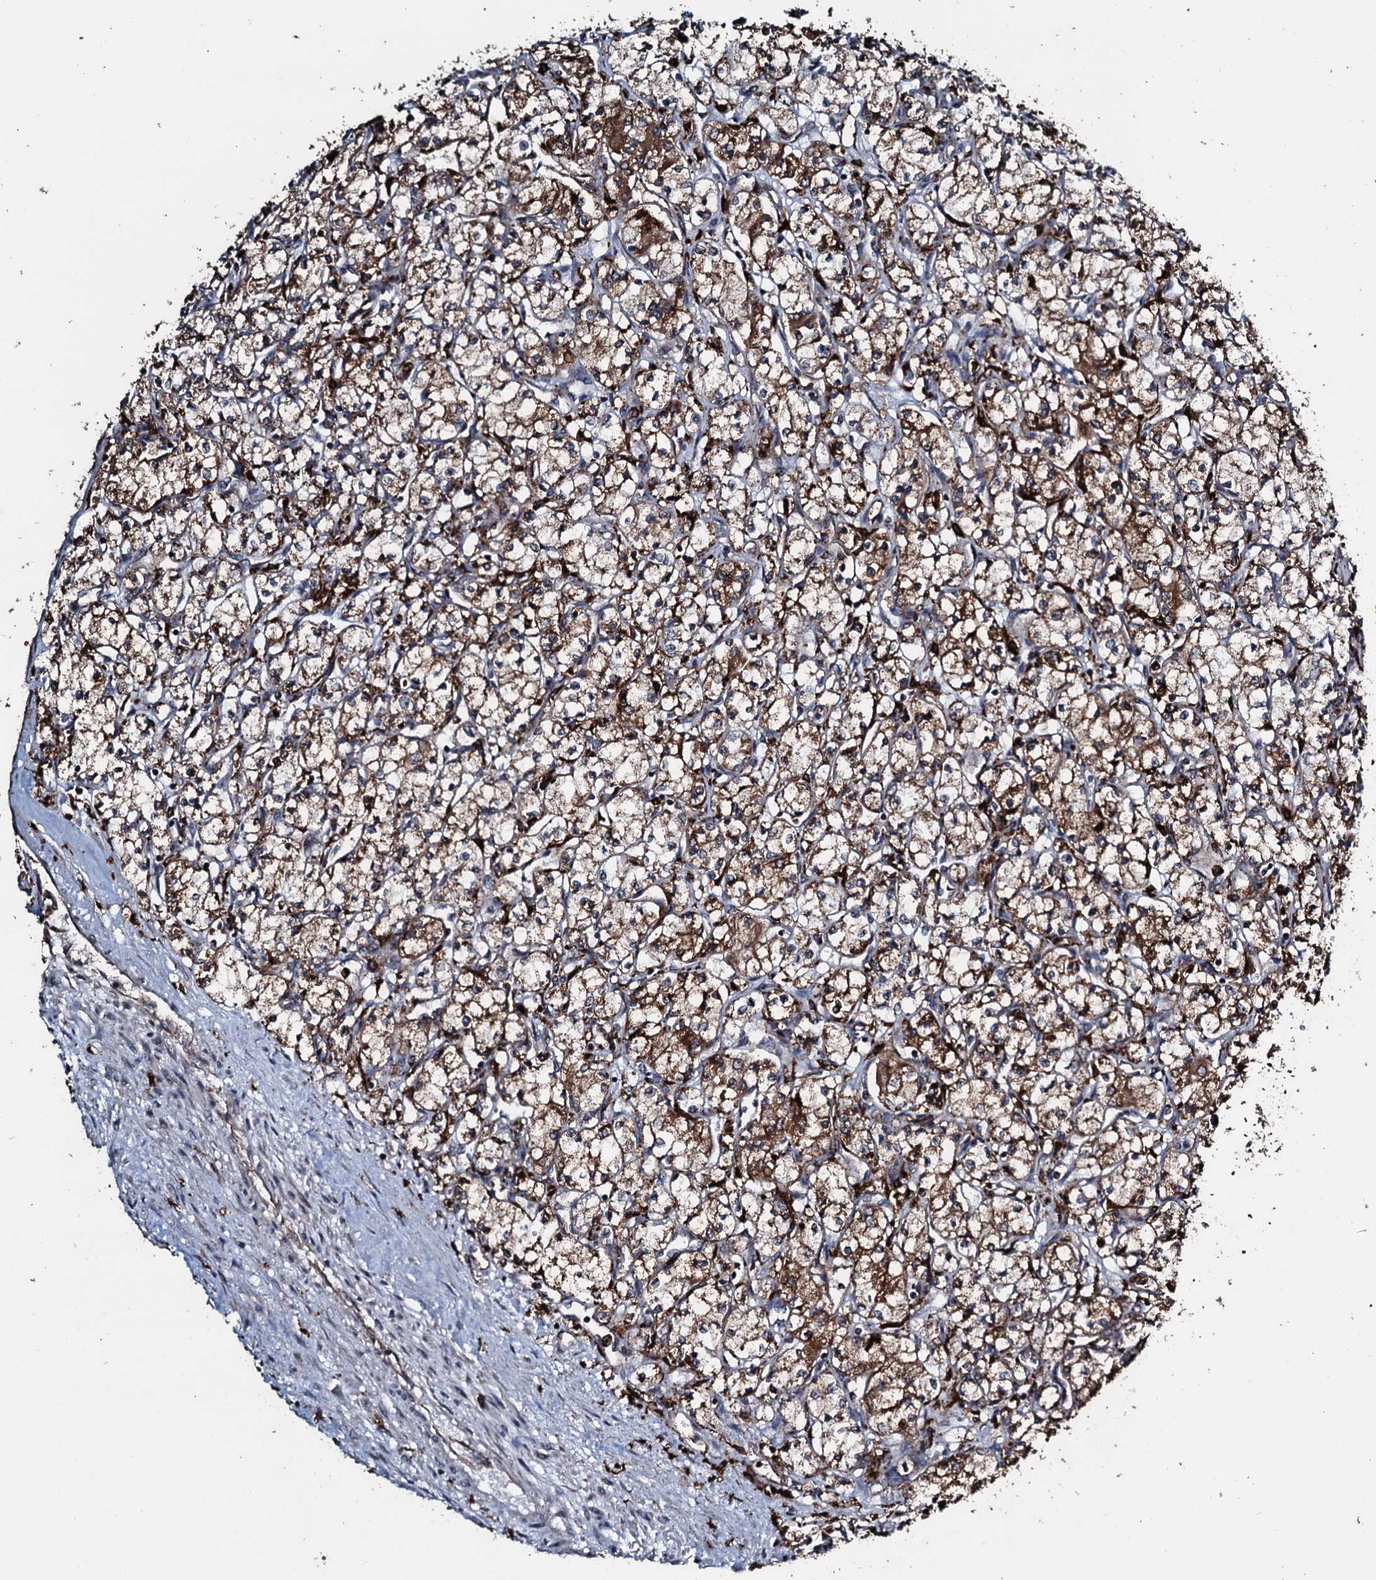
{"staining": {"intensity": "moderate", "quantity": ">75%", "location": "cytoplasmic/membranous"}, "tissue": "renal cancer", "cell_type": "Tumor cells", "image_type": "cancer", "snomed": [{"axis": "morphology", "description": "Adenocarcinoma, NOS"}, {"axis": "topography", "description": "Kidney"}], "caption": "Adenocarcinoma (renal) tissue demonstrates moderate cytoplasmic/membranous positivity in approximately >75% of tumor cells, visualized by immunohistochemistry.", "gene": "TPGS2", "patient": {"sex": "male", "age": 59}}